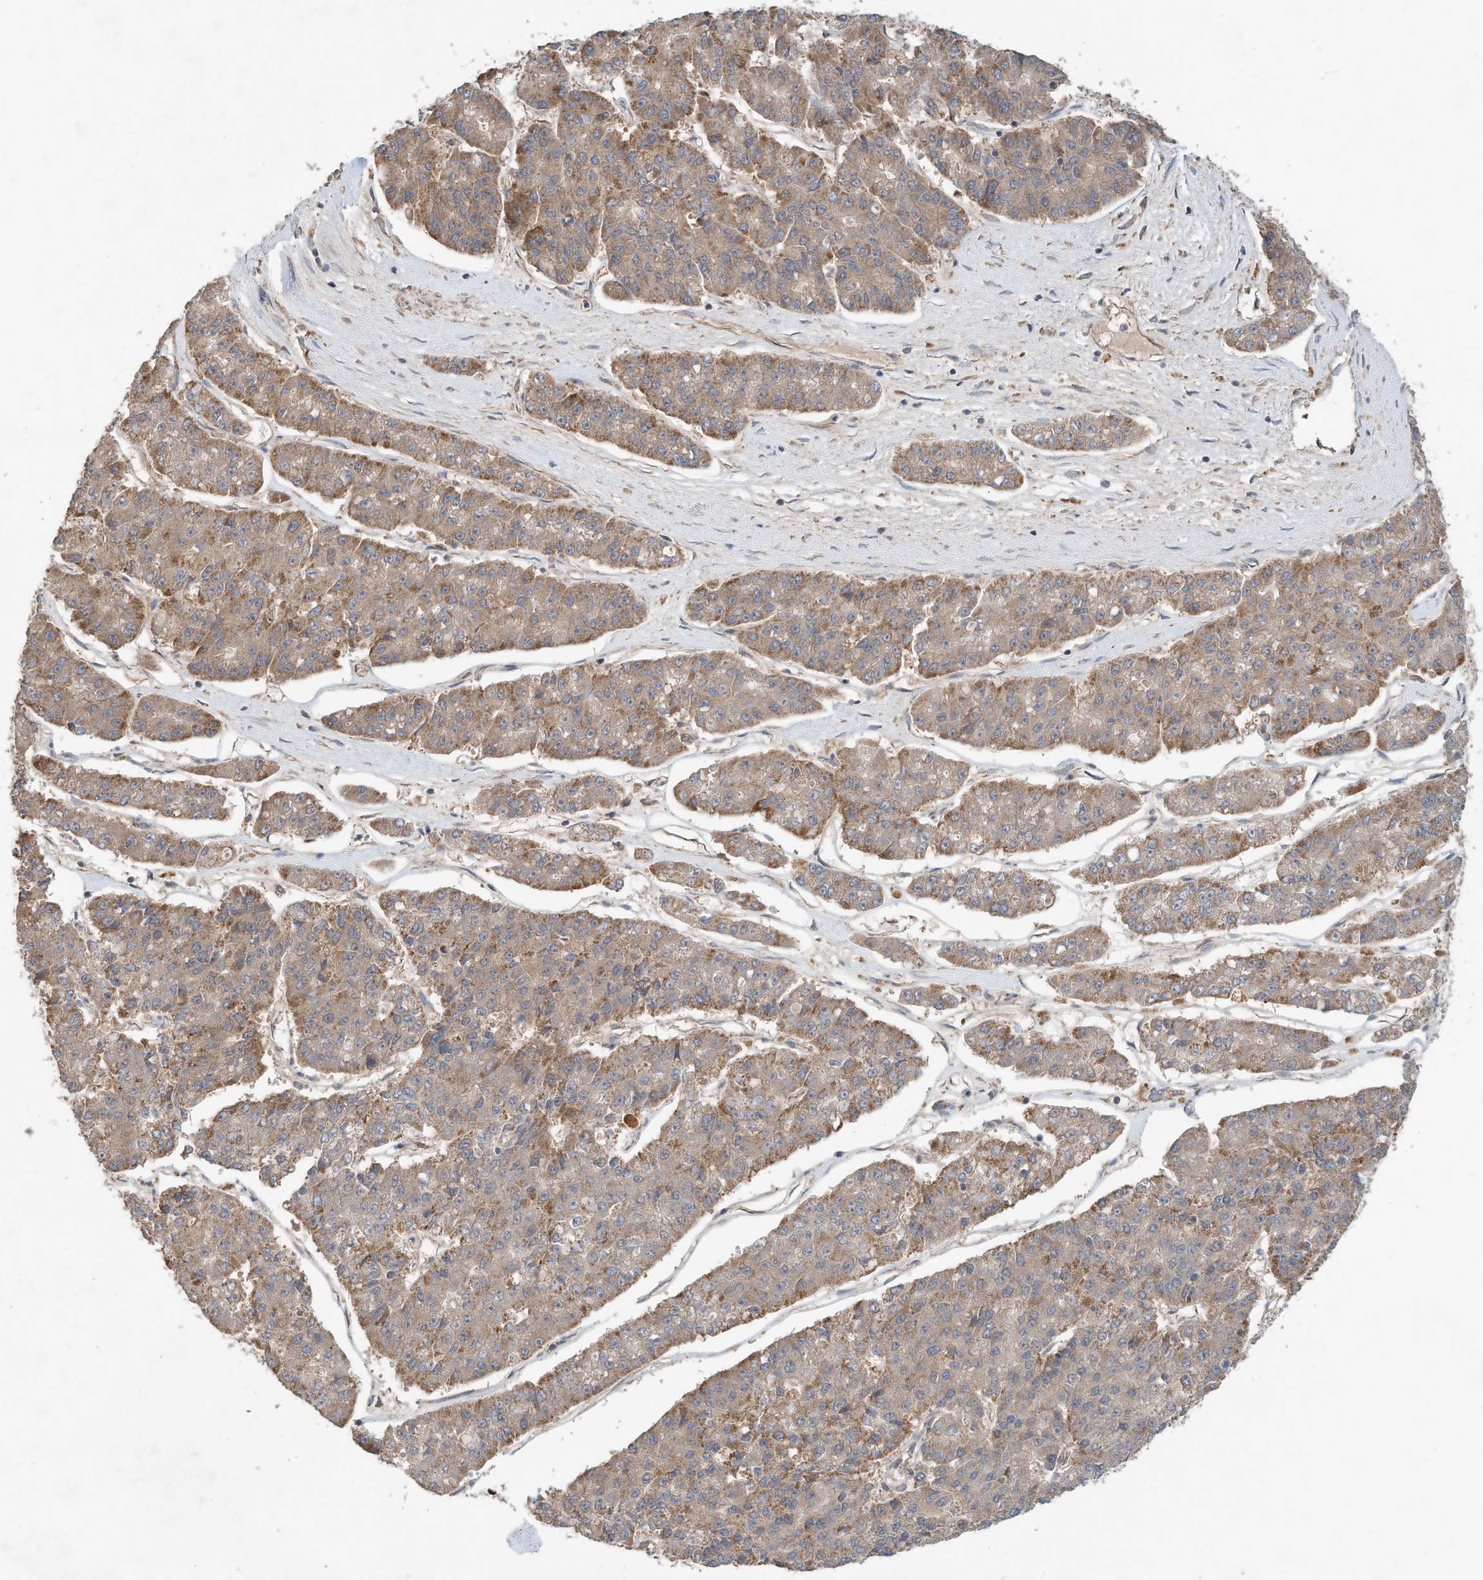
{"staining": {"intensity": "moderate", "quantity": ">75%", "location": "cytoplasmic/membranous"}, "tissue": "pancreatic cancer", "cell_type": "Tumor cells", "image_type": "cancer", "snomed": [{"axis": "morphology", "description": "Adenocarcinoma, NOS"}, {"axis": "topography", "description": "Pancreas"}], "caption": "Brown immunohistochemical staining in adenocarcinoma (pancreatic) demonstrates moderate cytoplasmic/membranous positivity in about >75% of tumor cells.", "gene": "CPAMD8", "patient": {"sex": "male", "age": 50}}